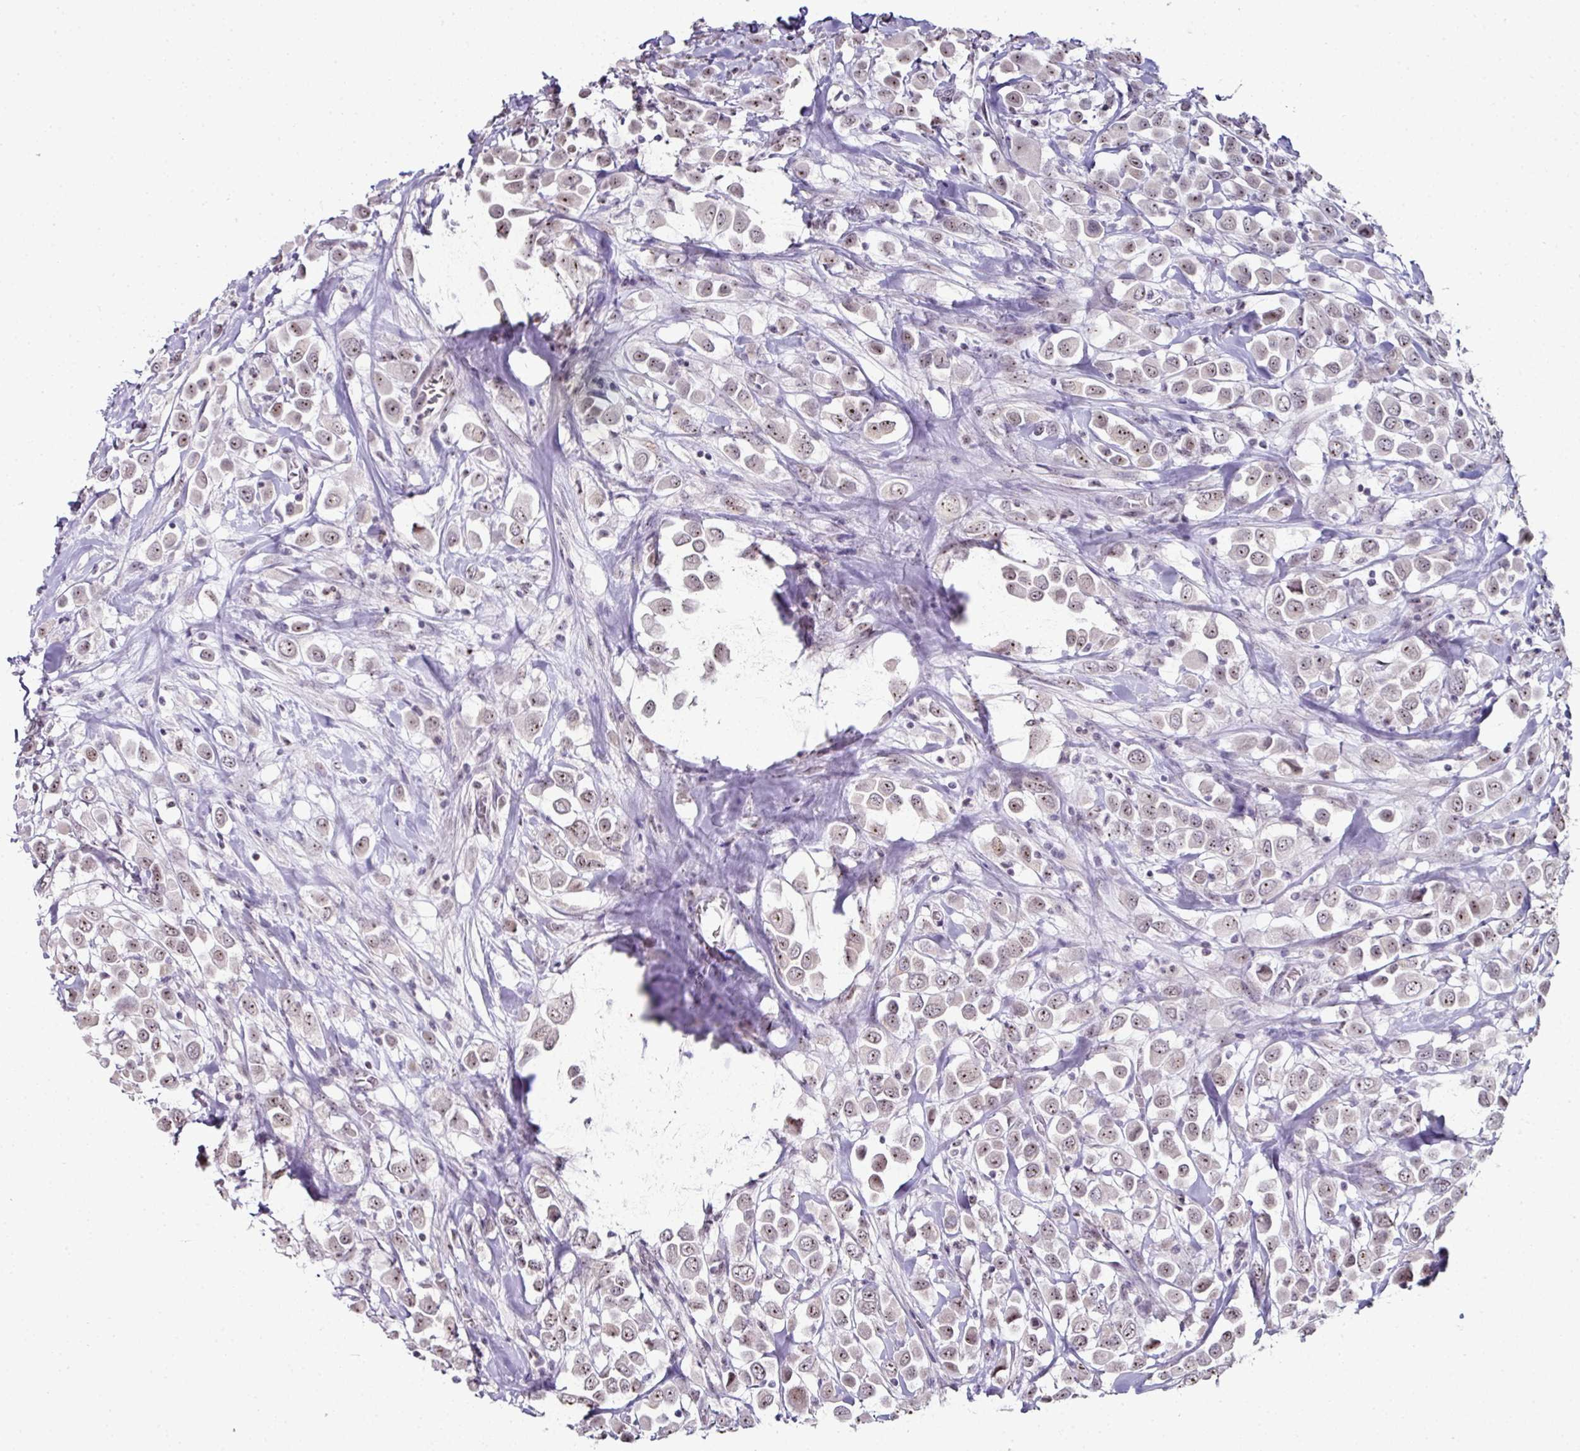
{"staining": {"intensity": "weak", "quantity": ">75%", "location": "nuclear"}, "tissue": "breast cancer", "cell_type": "Tumor cells", "image_type": "cancer", "snomed": [{"axis": "morphology", "description": "Duct carcinoma"}, {"axis": "topography", "description": "Breast"}], "caption": "Approximately >75% of tumor cells in breast infiltrating ductal carcinoma demonstrate weak nuclear protein positivity as visualized by brown immunohistochemical staining.", "gene": "NACC2", "patient": {"sex": "female", "age": 61}}